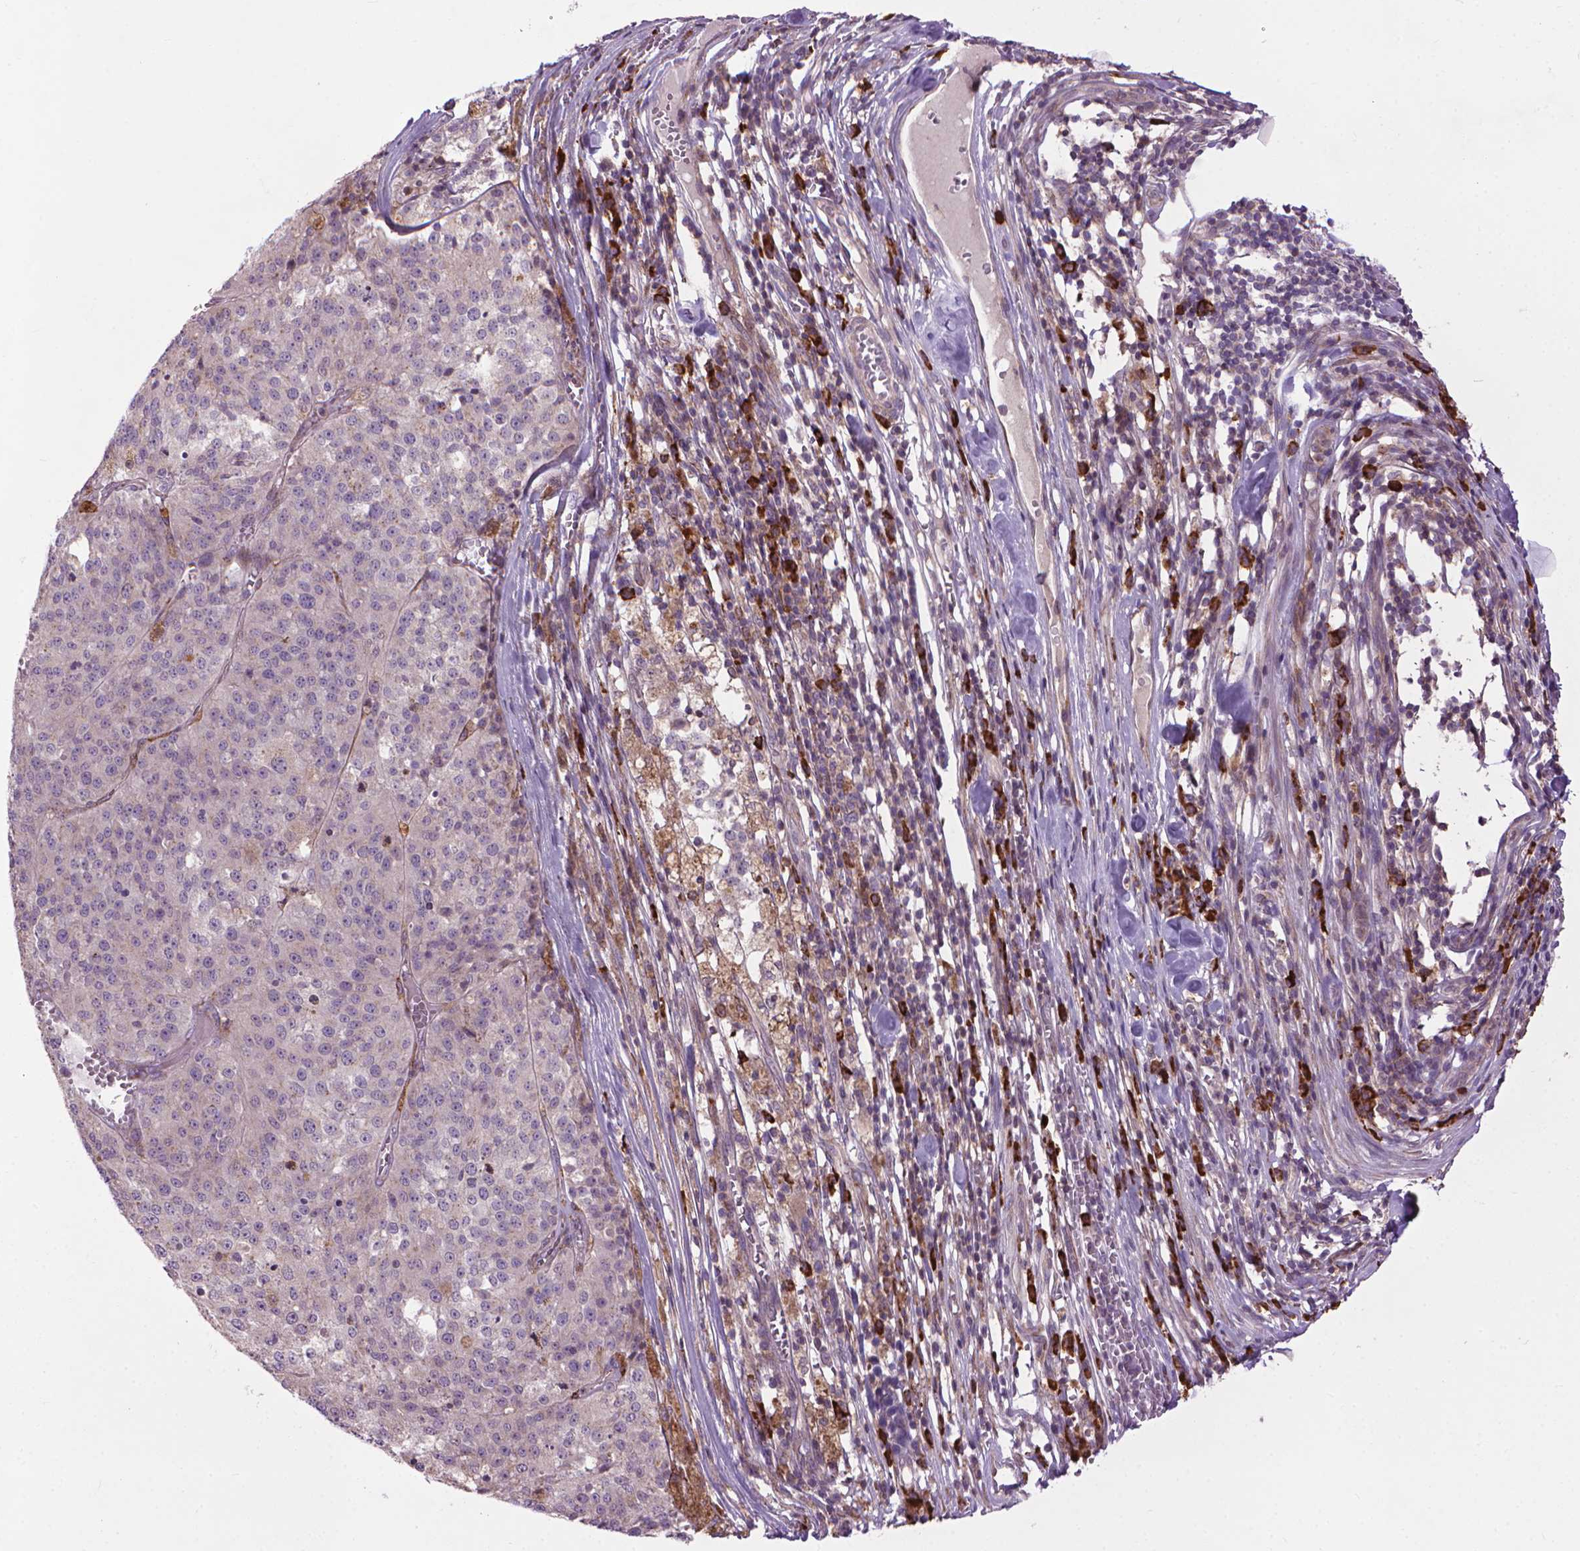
{"staining": {"intensity": "negative", "quantity": "none", "location": "none"}, "tissue": "melanoma", "cell_type": "Tumor cells", "image_type": "cancer", "snomed": [{"axis": "morphology", "description": "Malignant melanoma, Metastatic site"}, {"axis": "topography", "description": "Lymph node"}], "caption": "Tumor cells are negative for brown protein staining in malignant melanoma (metastatic site). Nuclei are stained in blue.", "gene": "MYH14", "patient": {"sex": "female", "age": 64}}